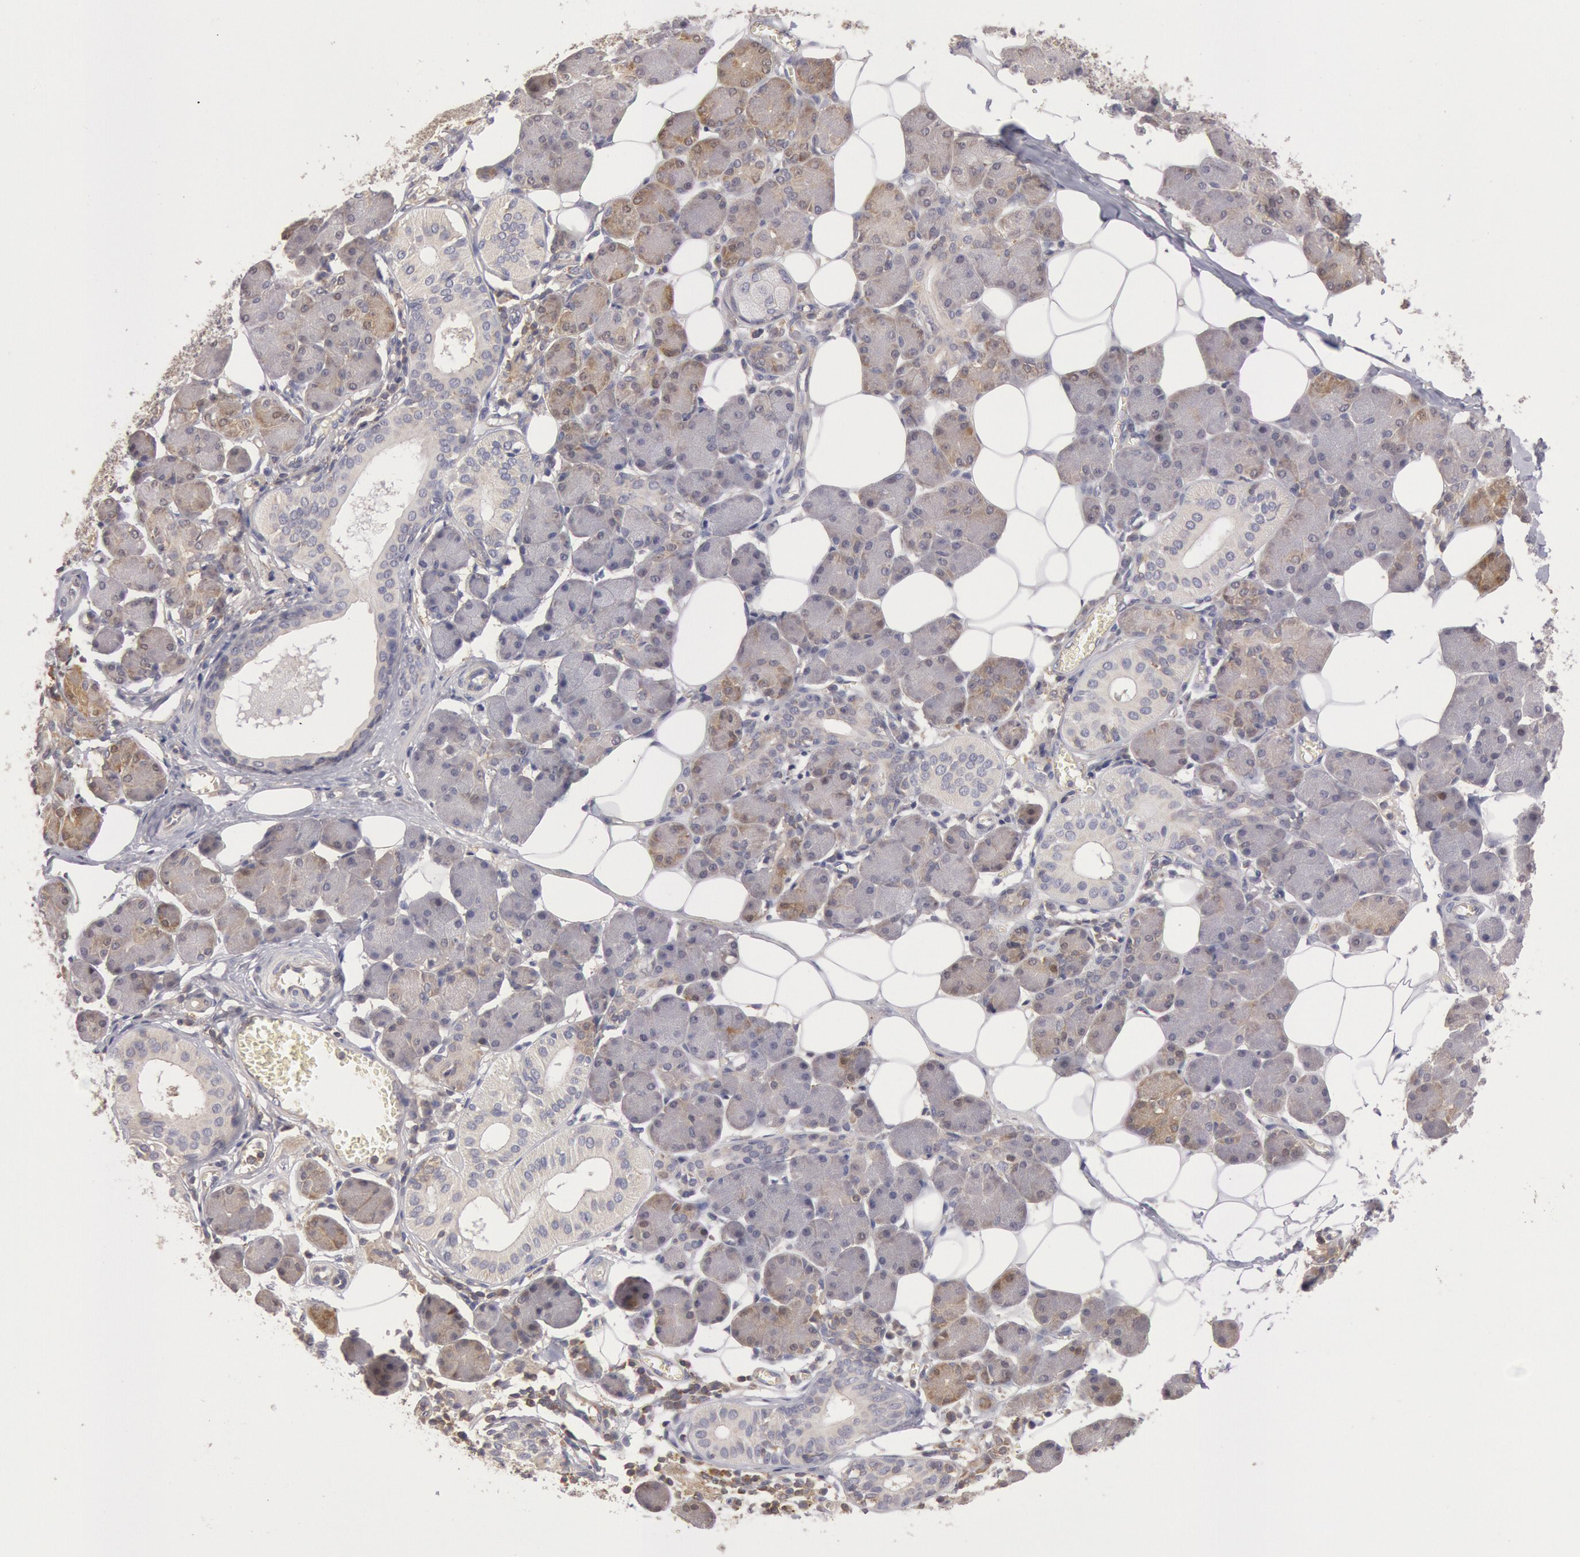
{"staining": {"intensity": "weak", "quantity": "25%-75%", "location": "cytoplasmic/membranous"}, "tissue": "salivary gland", "cell_type": "Glandular cells", "image_type": "normal", "snomed": [{"axis": "morphology", "description": "Normal tissue, NOS"}, {"axis": "morphology", "description": "Adenoma, NOS"}, {"axis": "topography", "description": "Salivary gland"}], "caption": "Weak cytoplasmic/membranous positivity for a protein is appreciated in about 25%-75% of glandular cells of normal salivary gland using immunohistochemistry (IHC).", "gene": "PIK3R1", "patient": {"sex": "female", "age": 32}}